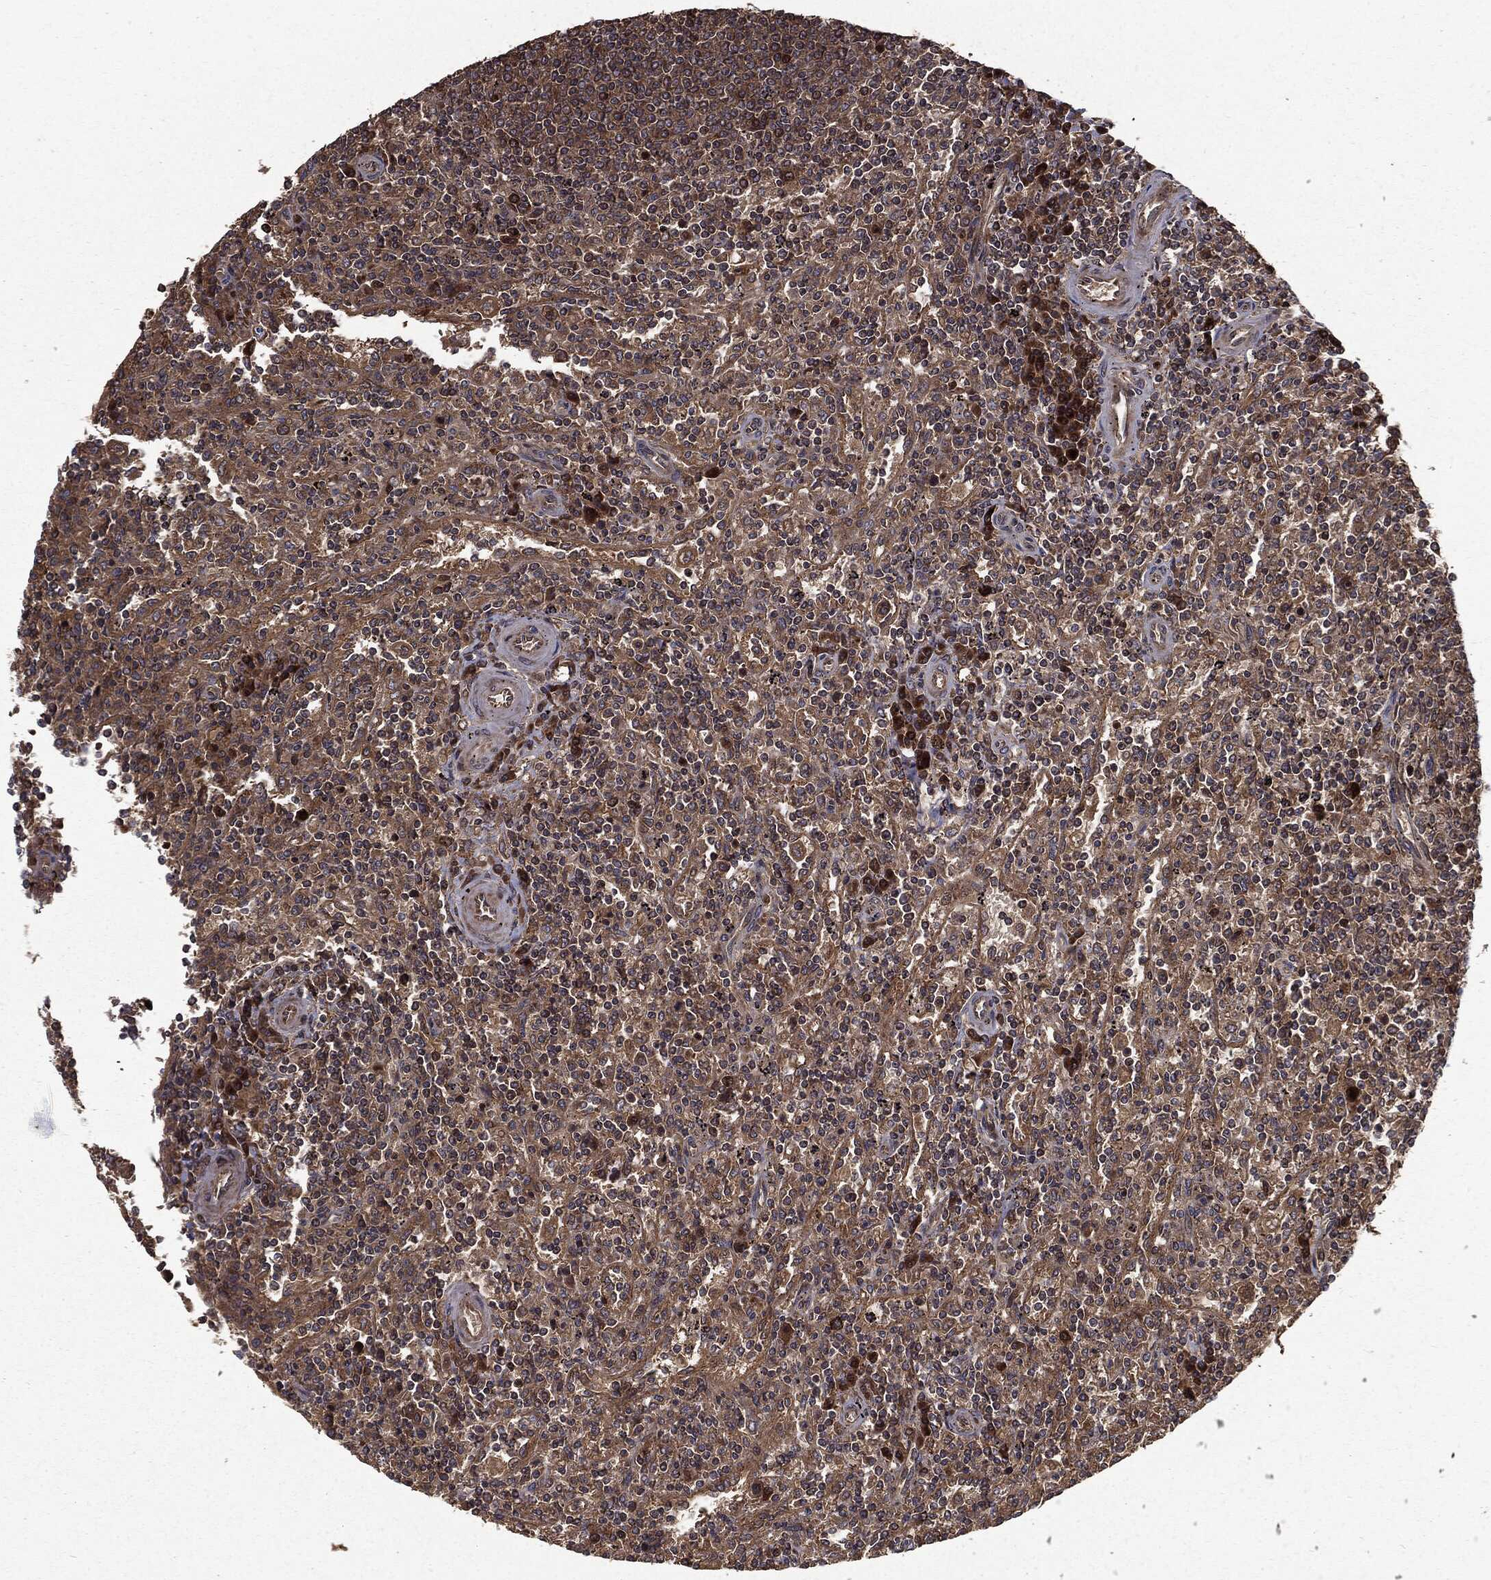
{"staining": {"intensity": "moderate", "quantity": "<25%", "location": "cytoplasmic/membranous"}, "tissue": "lymphoma", "cell_type": "Tumor cells", "image_type": "cancer", "snomed": [{"axis": "morphology", "description": "Malignant lymphoma, non-Hodgkin's type, Low grade"}, {"axis": "topography", "description": "Spleen"}], "caption": "Protein expression analysis of human malignant lymphoma, non-Hodgkin's type (low-grade) reveals moderate cytoplasmic/membranous staining in about <25% of tumor cells. (brown staining indicates protein expression, while blue staining denotes nuclei).", "gene": "HTT", "patient": {"sex": "male", "age": 62}}